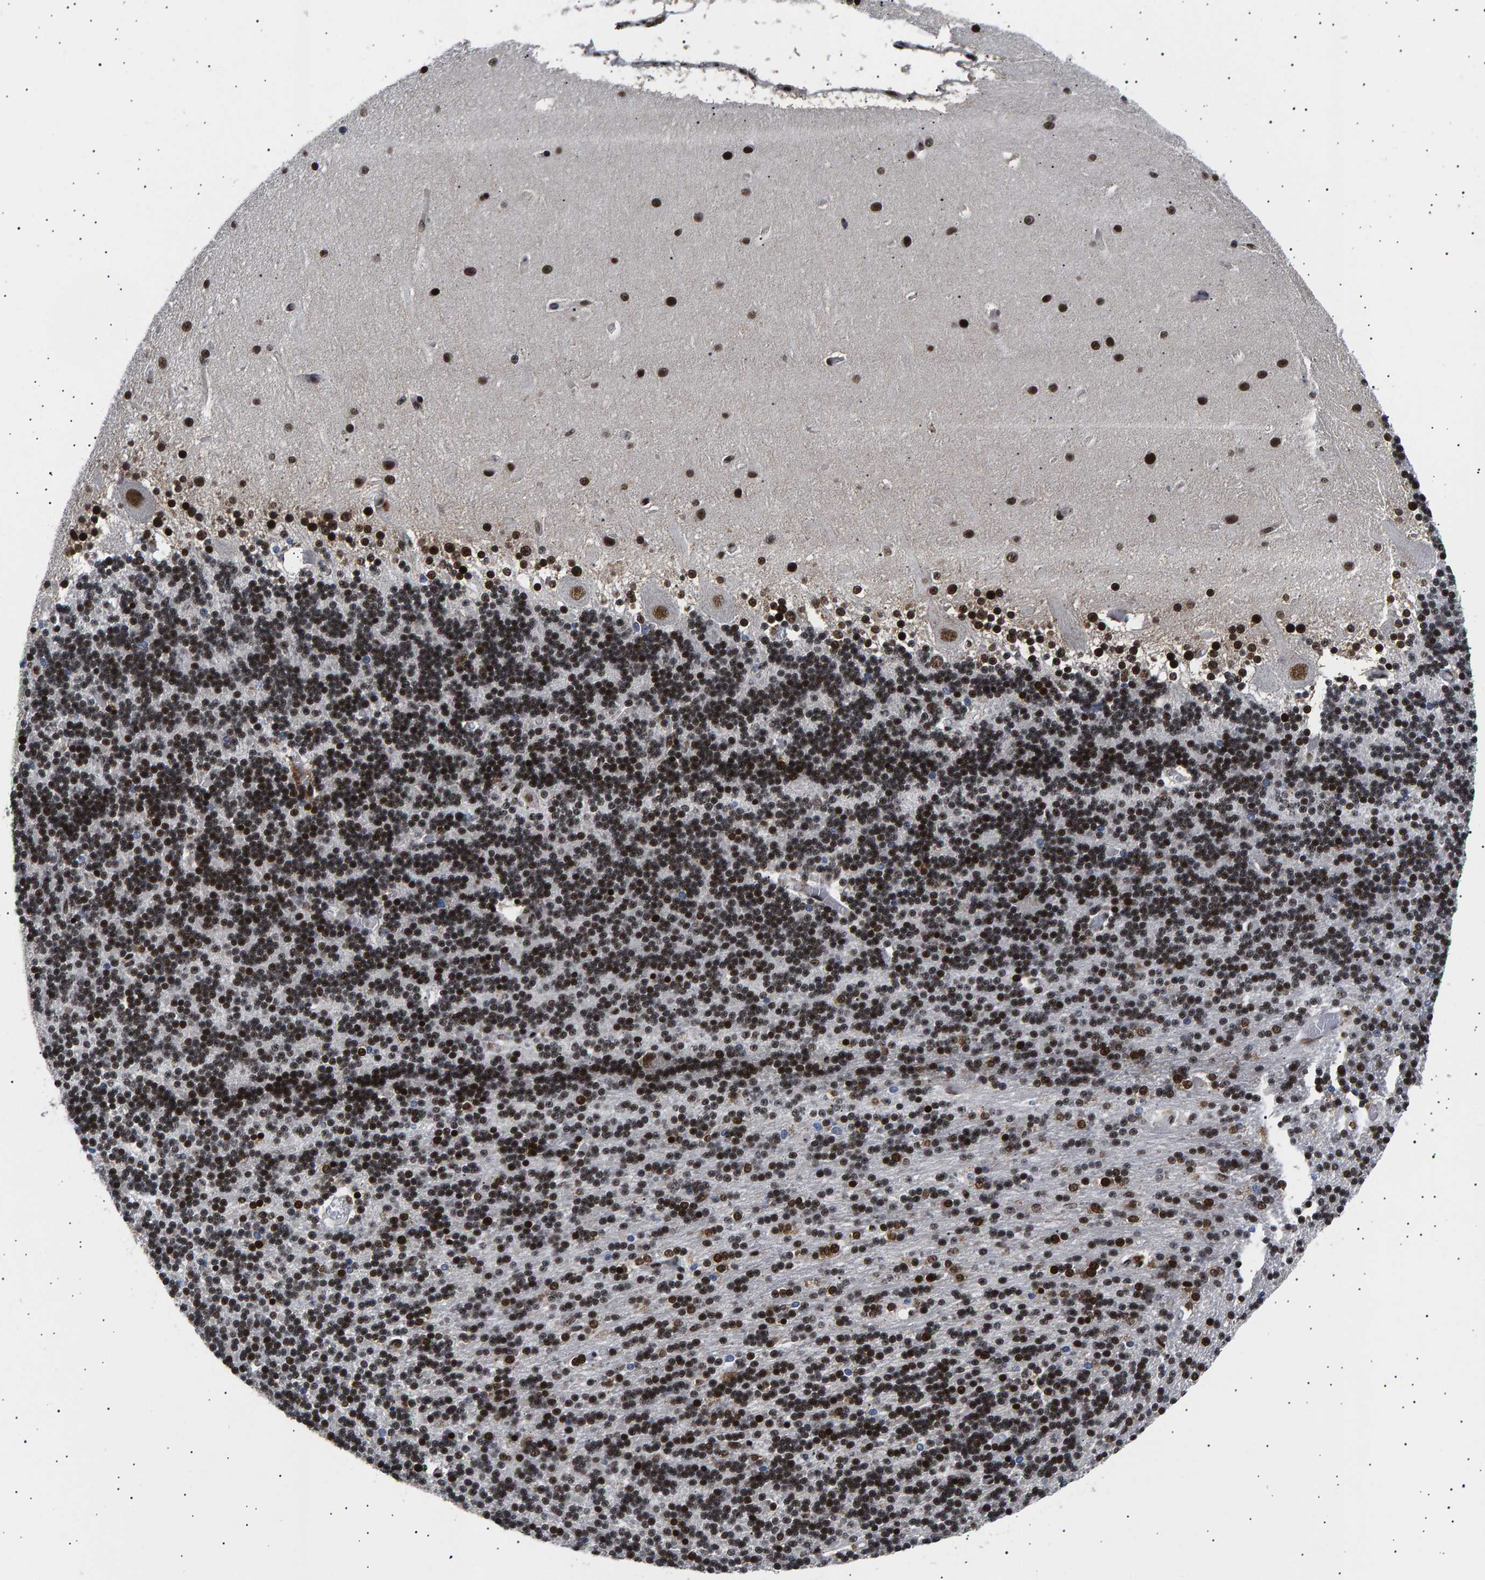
{"staining": {"intensity": "strong", "quantity": ">75%", "location": "nuclear"}, "tissue": "cerebellum", "cell_type": "Cells in granular layer", "image_type": "normal", "snomed": [{"axis": "morphology", "description": "Normal tissue, NOS"}, {"axis": "topography", "description": "Cerebellum"}], "caption": "Normal cerebellum shows strong nuclear staining in approximately >75% of cells in granular layer, visualized by immunohistochemistry. (DAB = brown stain, brightfield microscopy at high magnification).", "gene": "ANKRD40", "patient": {"sex": "female", "age": 54}}